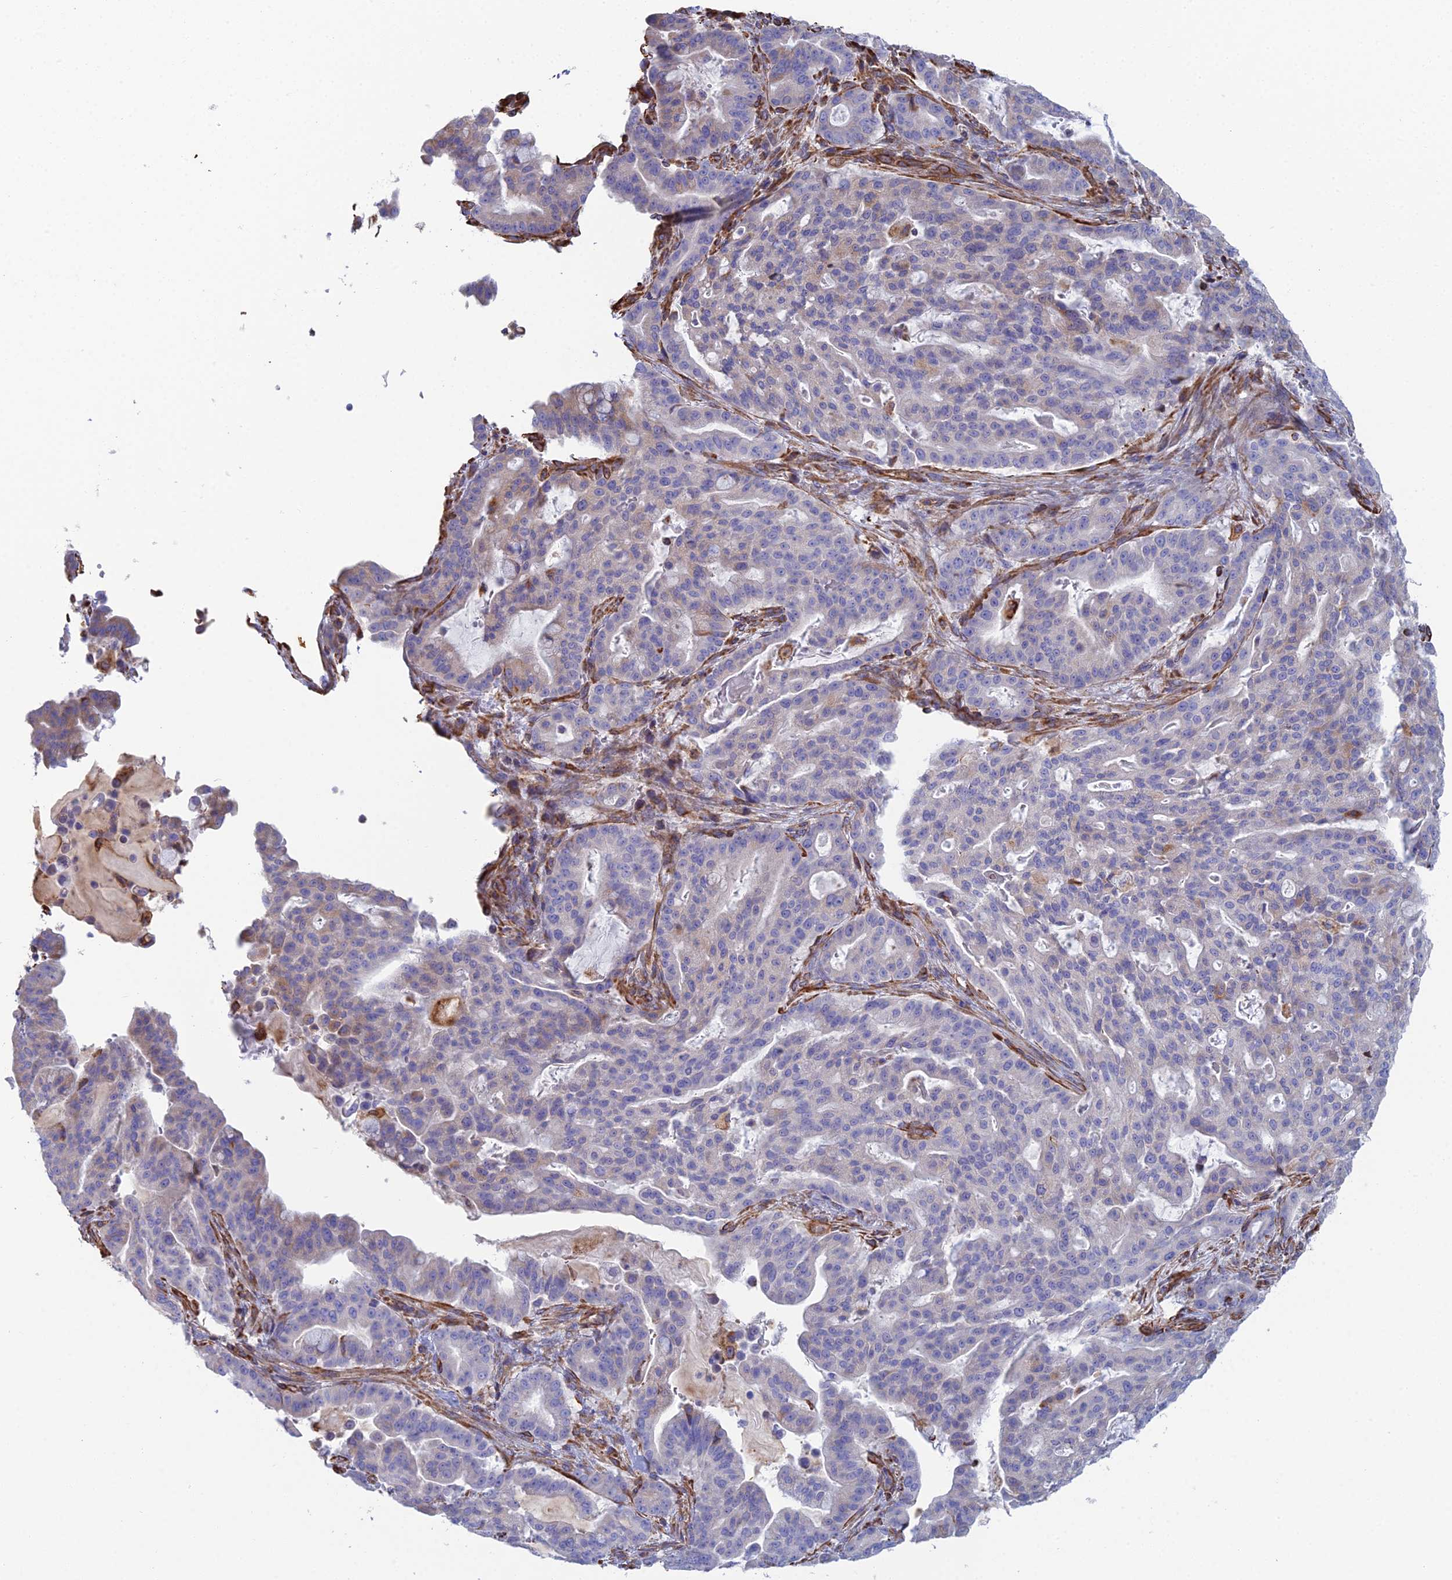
{"staining": {"intensity": "weak", "quantity": "<25%", "location": "cytoplasmic/membranous"}, "tissue": "pancreatic cancer", "cell_type": "Tumor cells", "image_type": "cancer", "snomed": [{"axis": "morphology", "description": "Adenocarcinoma, NOS"}, {"axis": "topography", "description": "Pancreas"}], "caption": "Tumor cells show no significant protein positivity in pancreatic adenocarcinoma.", "gene": "CLVS2", "patient": {"sex": "male", "age": 63}}